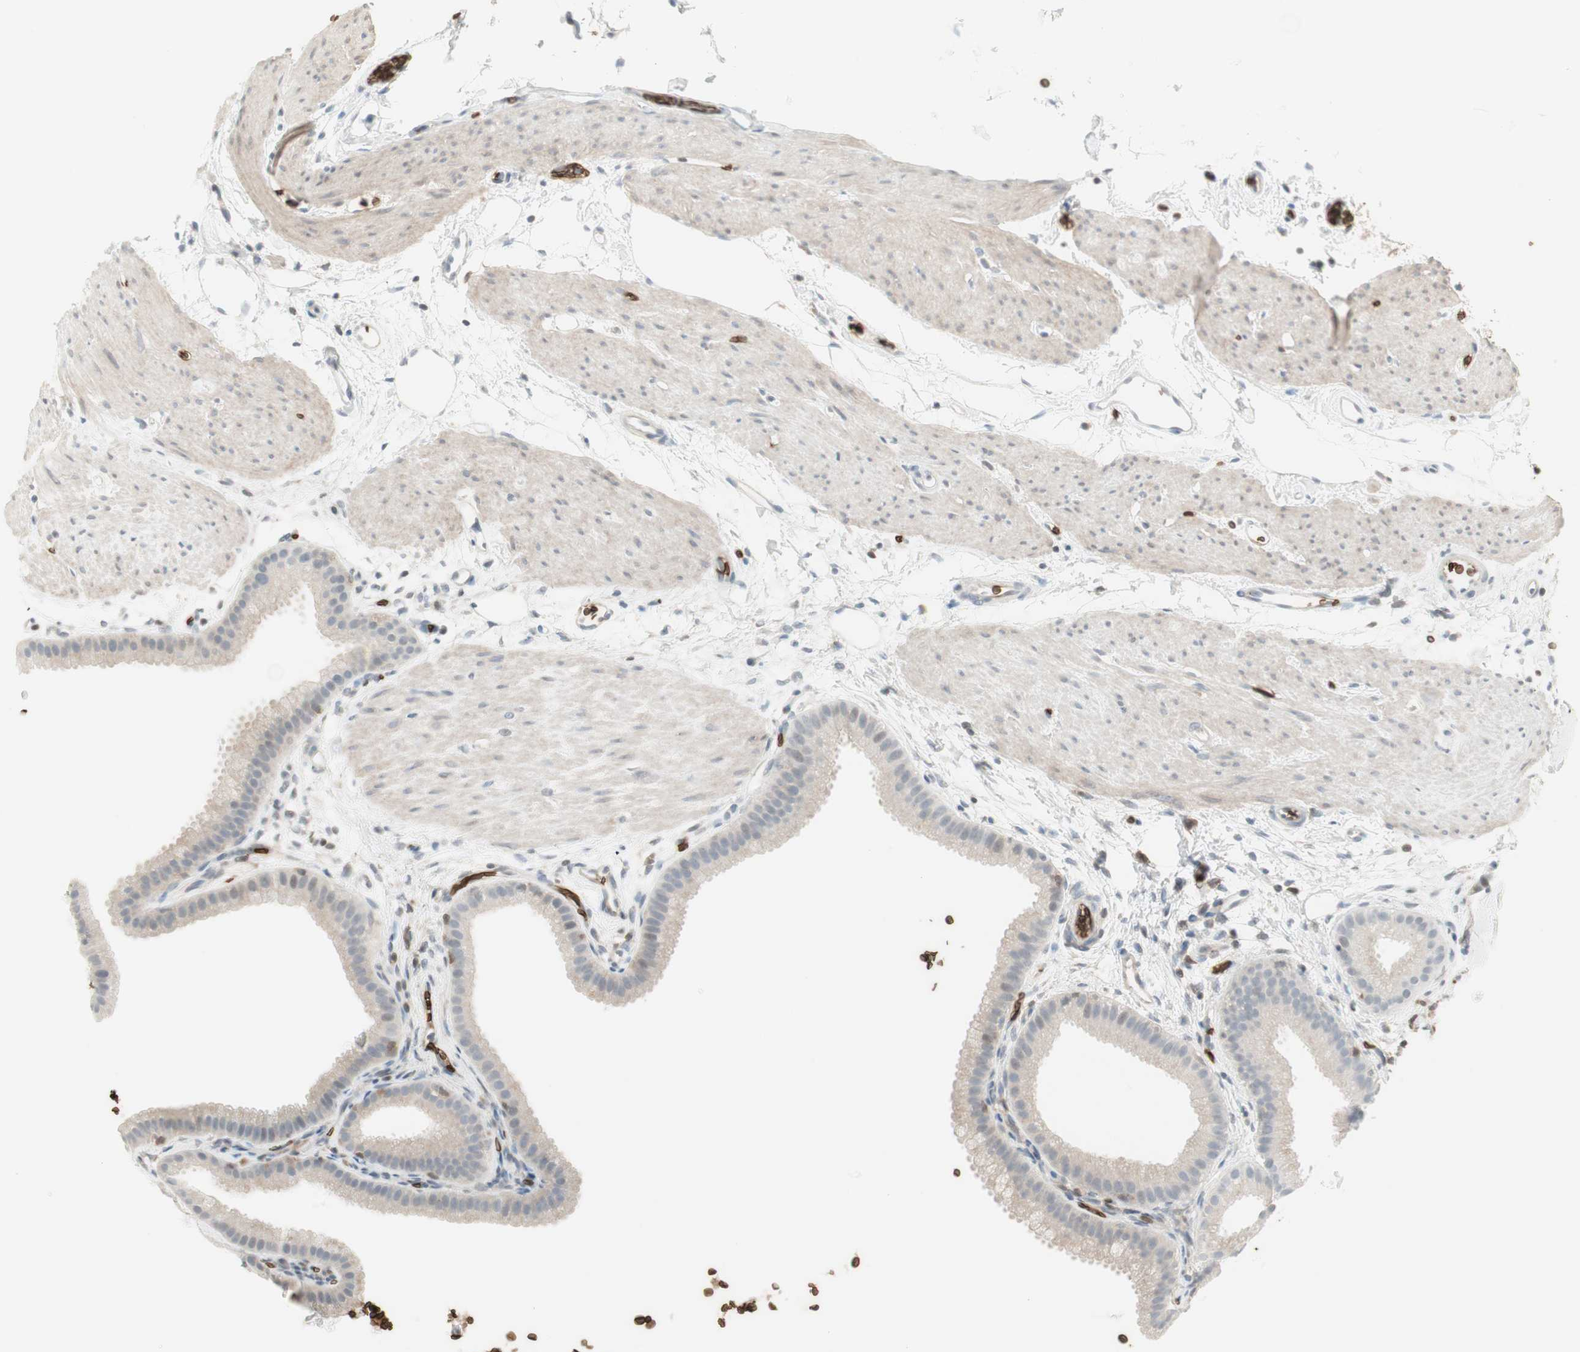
{"staining": {"intensity": "negative", "quantity": "none", "location": "none"}, "tissue": "gallbladder", "cell_type": "Glandular cells", "image_type": "normal", "snomed": [{"axis": "morphology", "description": "Normal tissue, NOS"}, {"axis": "topography", "description": "Gallbladder"}], "caption": "A micrograph of human gallbladder is negative for staining in glandular cells. (DAB IHC visualized using brightfield microscopy, high magnification).", "gene": "MAP4K1", "patient": {"sex": "female", "age": 64}}